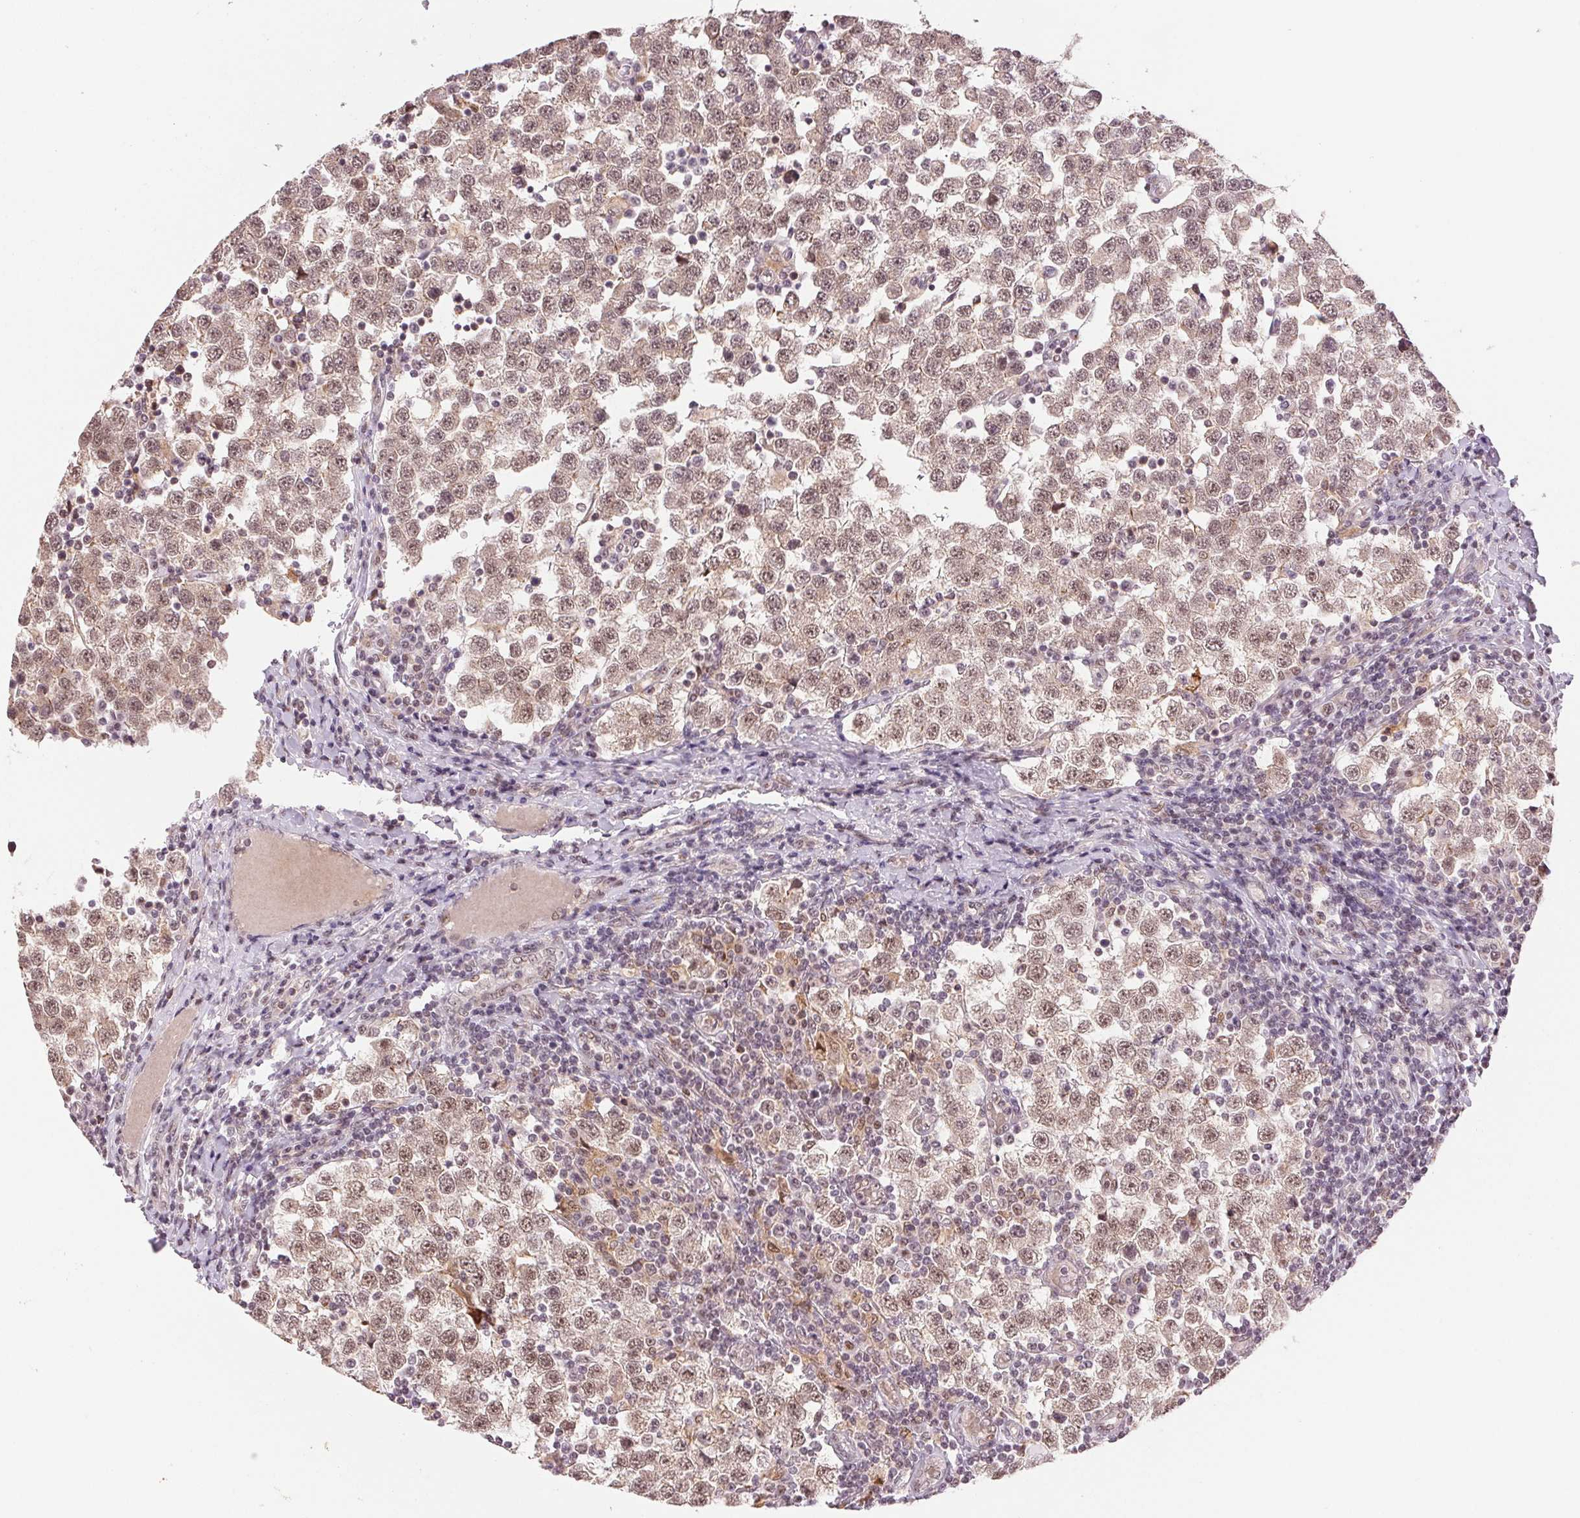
{"staining": {"intensity": "moderate", "quantity": ">75%", "location": "cytoplasmic/membranous,nuclear"}, "tissue": "testis cancer", "cell_type": "Tumor cells", "image_type": "cancer", "snomed": [{"axis": "morphology", "description": "Seminoma, NOS"}, {"axis": "topography", "description": "Testis"}], "caption": "Human testis cancer stained with a brown dye reveals moderate cytoplasmic/membranous and nuclear positive expression in approximately >75% of tumor cells.", "gene": "GRHL3", "patient": {"sex": "male", "age": 34}}